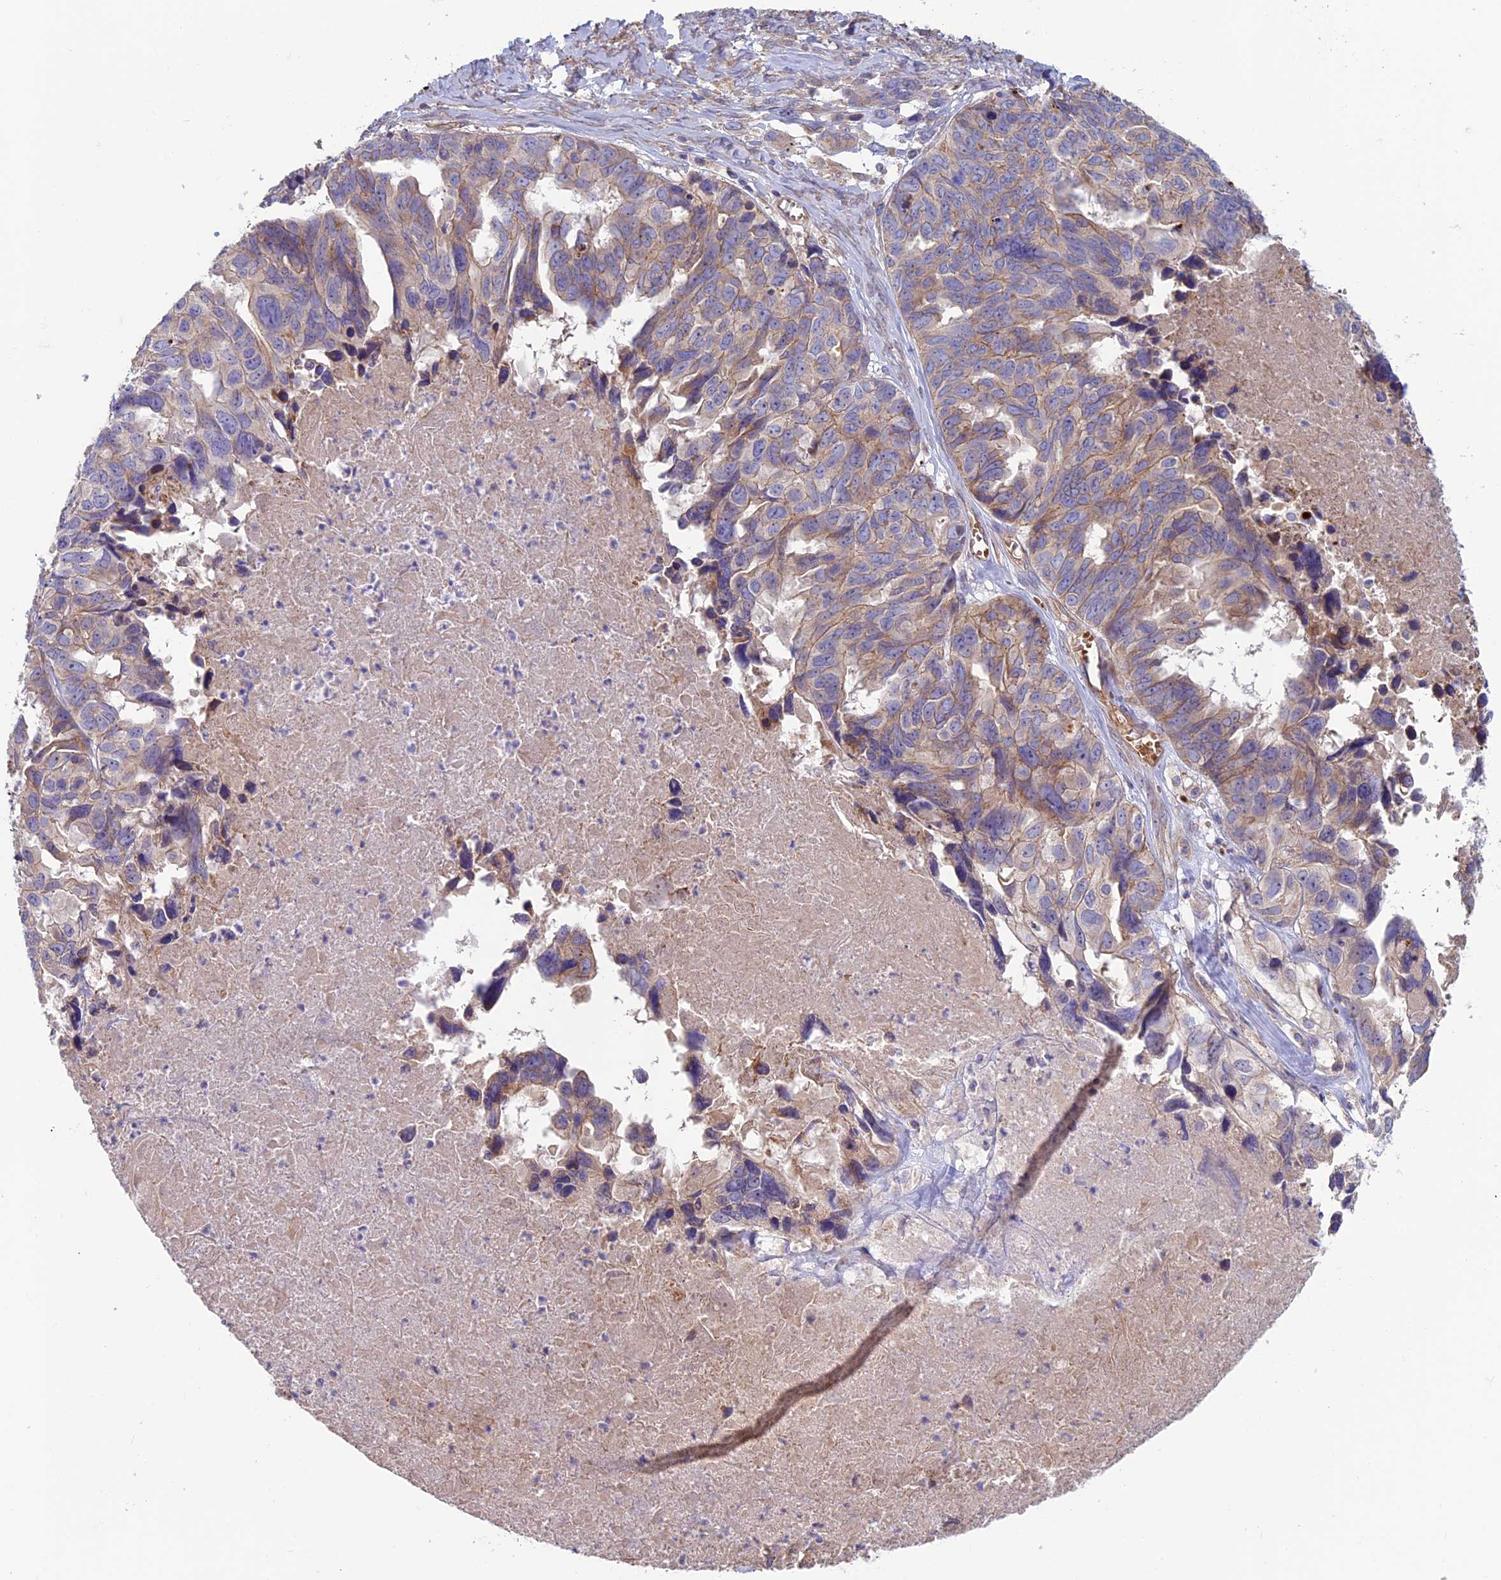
{"staining": {"intensity": "weak", "quantity": ">75%", "location": "cytoplasmic/membranous"}, "tissue": "ovarian cancer", "cell_type": "Tumor cells", "image_type": "cancer", "snomed": [{"axis": "morphology", "description": "Cystadenocarcinoma, serous, NOS"}, {"axis": "topography", "description": "Ovary"}], "caption": "Protein expression analysis of human serous cystadenocarcinoma (ovarian) reveals weak cytoplasmic/membranous positivity in approximately >75% of tumor cells. The protein is shown in brown color, while the nuclei are stained blue.", "gene": "DUS3L", "patient": {"sex": "female", "age": 79}}